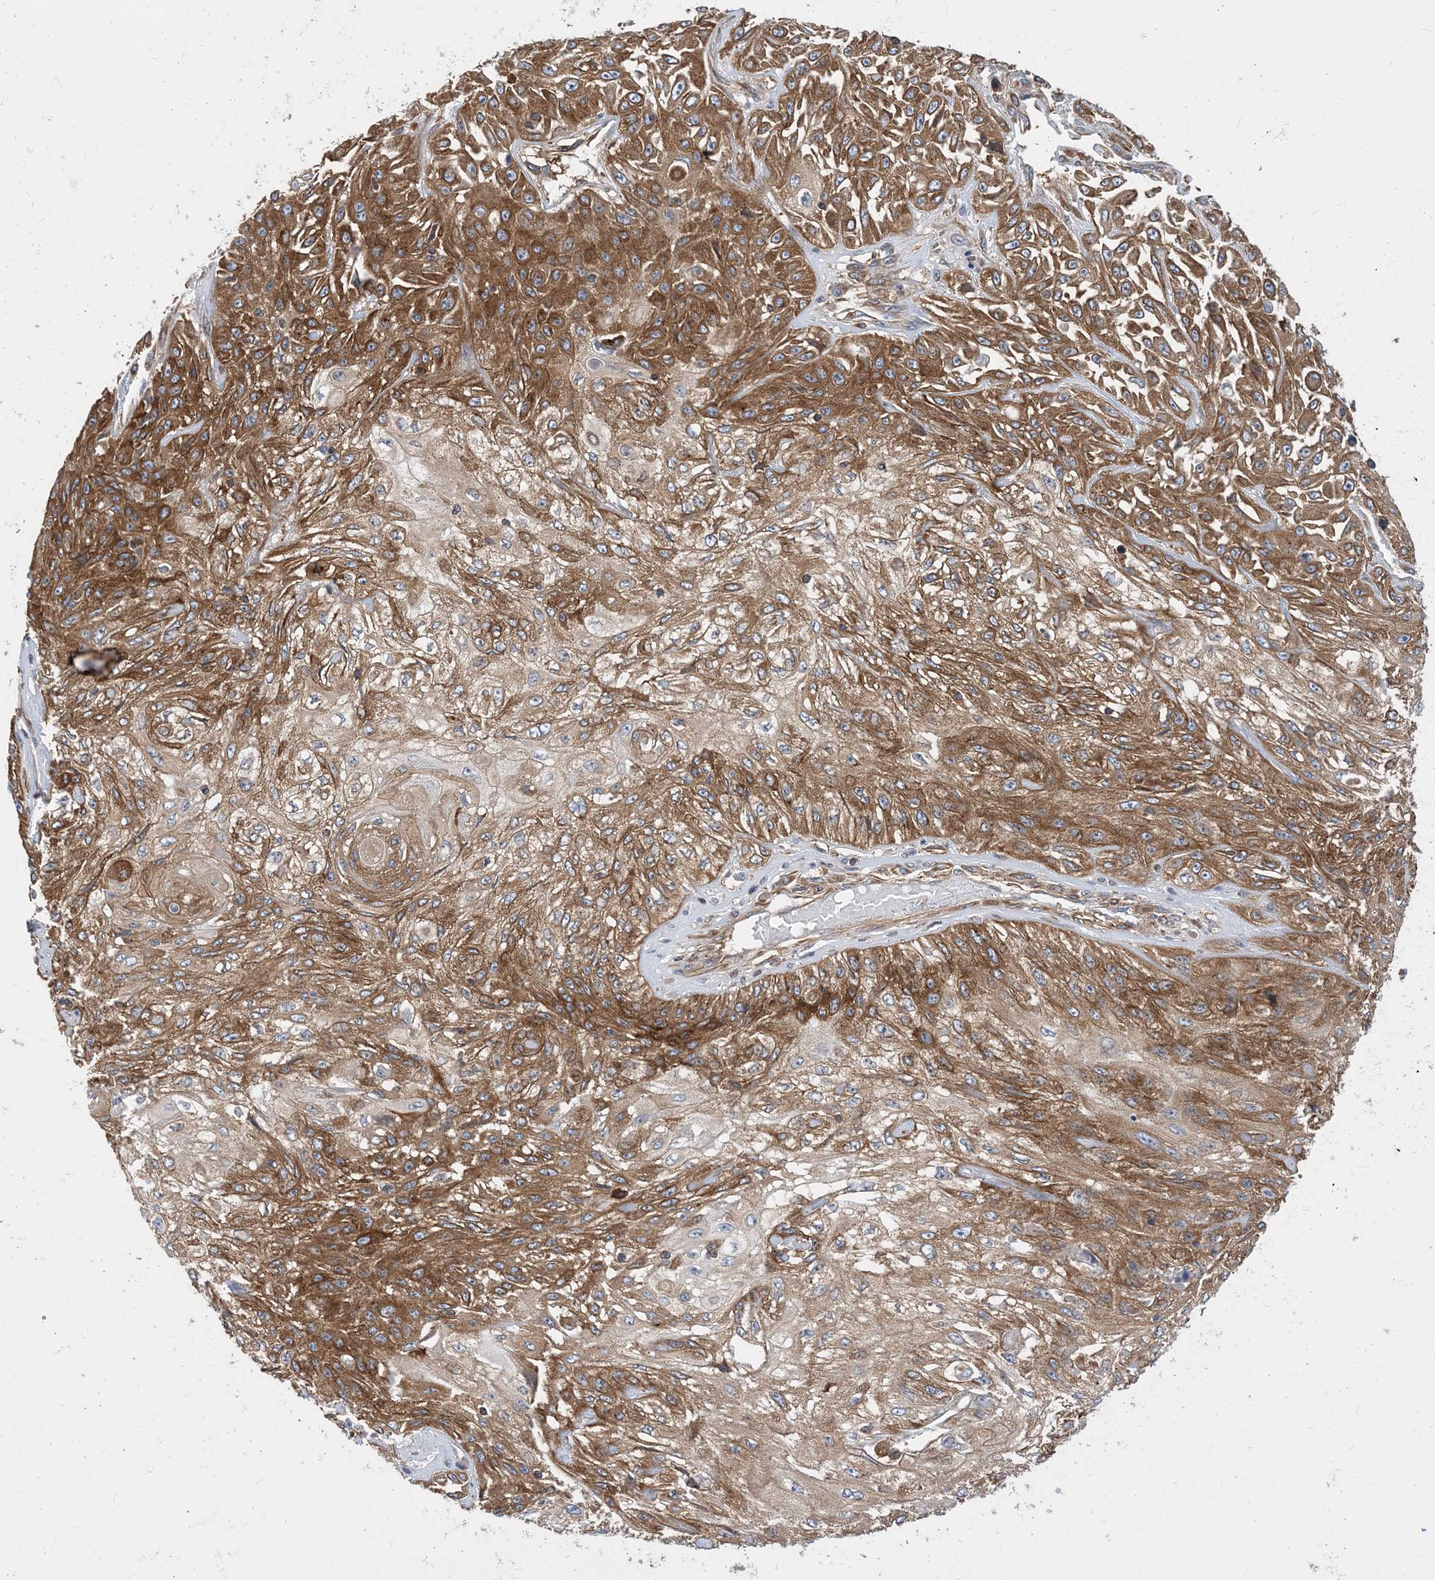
{"staining": {"intensity": "moderate", "quantity": ">75%", "location": "cytoplasmic/membranous"}, "tissue": "skin cancer", "cell_type": "Tumor cells", "image_type": "cancer", "snomed": [{"axis": "morphology", "description": "Squamous cell carcinoma, NOS"}, {"axis": "morphology", "description": "Squamous cell carcinoma, metastatic, NOS"}, {"axis": "topography", "description": "Skin"}, {"axis": "topography", "description": "Lymph node"}], "caption": "Human squamous cell carcinoma (skin) stained with a brown dye demonstrates moderate cytoplasmic/membranous positive staining in approximately >75% of tumor cells.", "gene": "DYNC1LI1", "patient": {"sex": "male", "age": 75}}